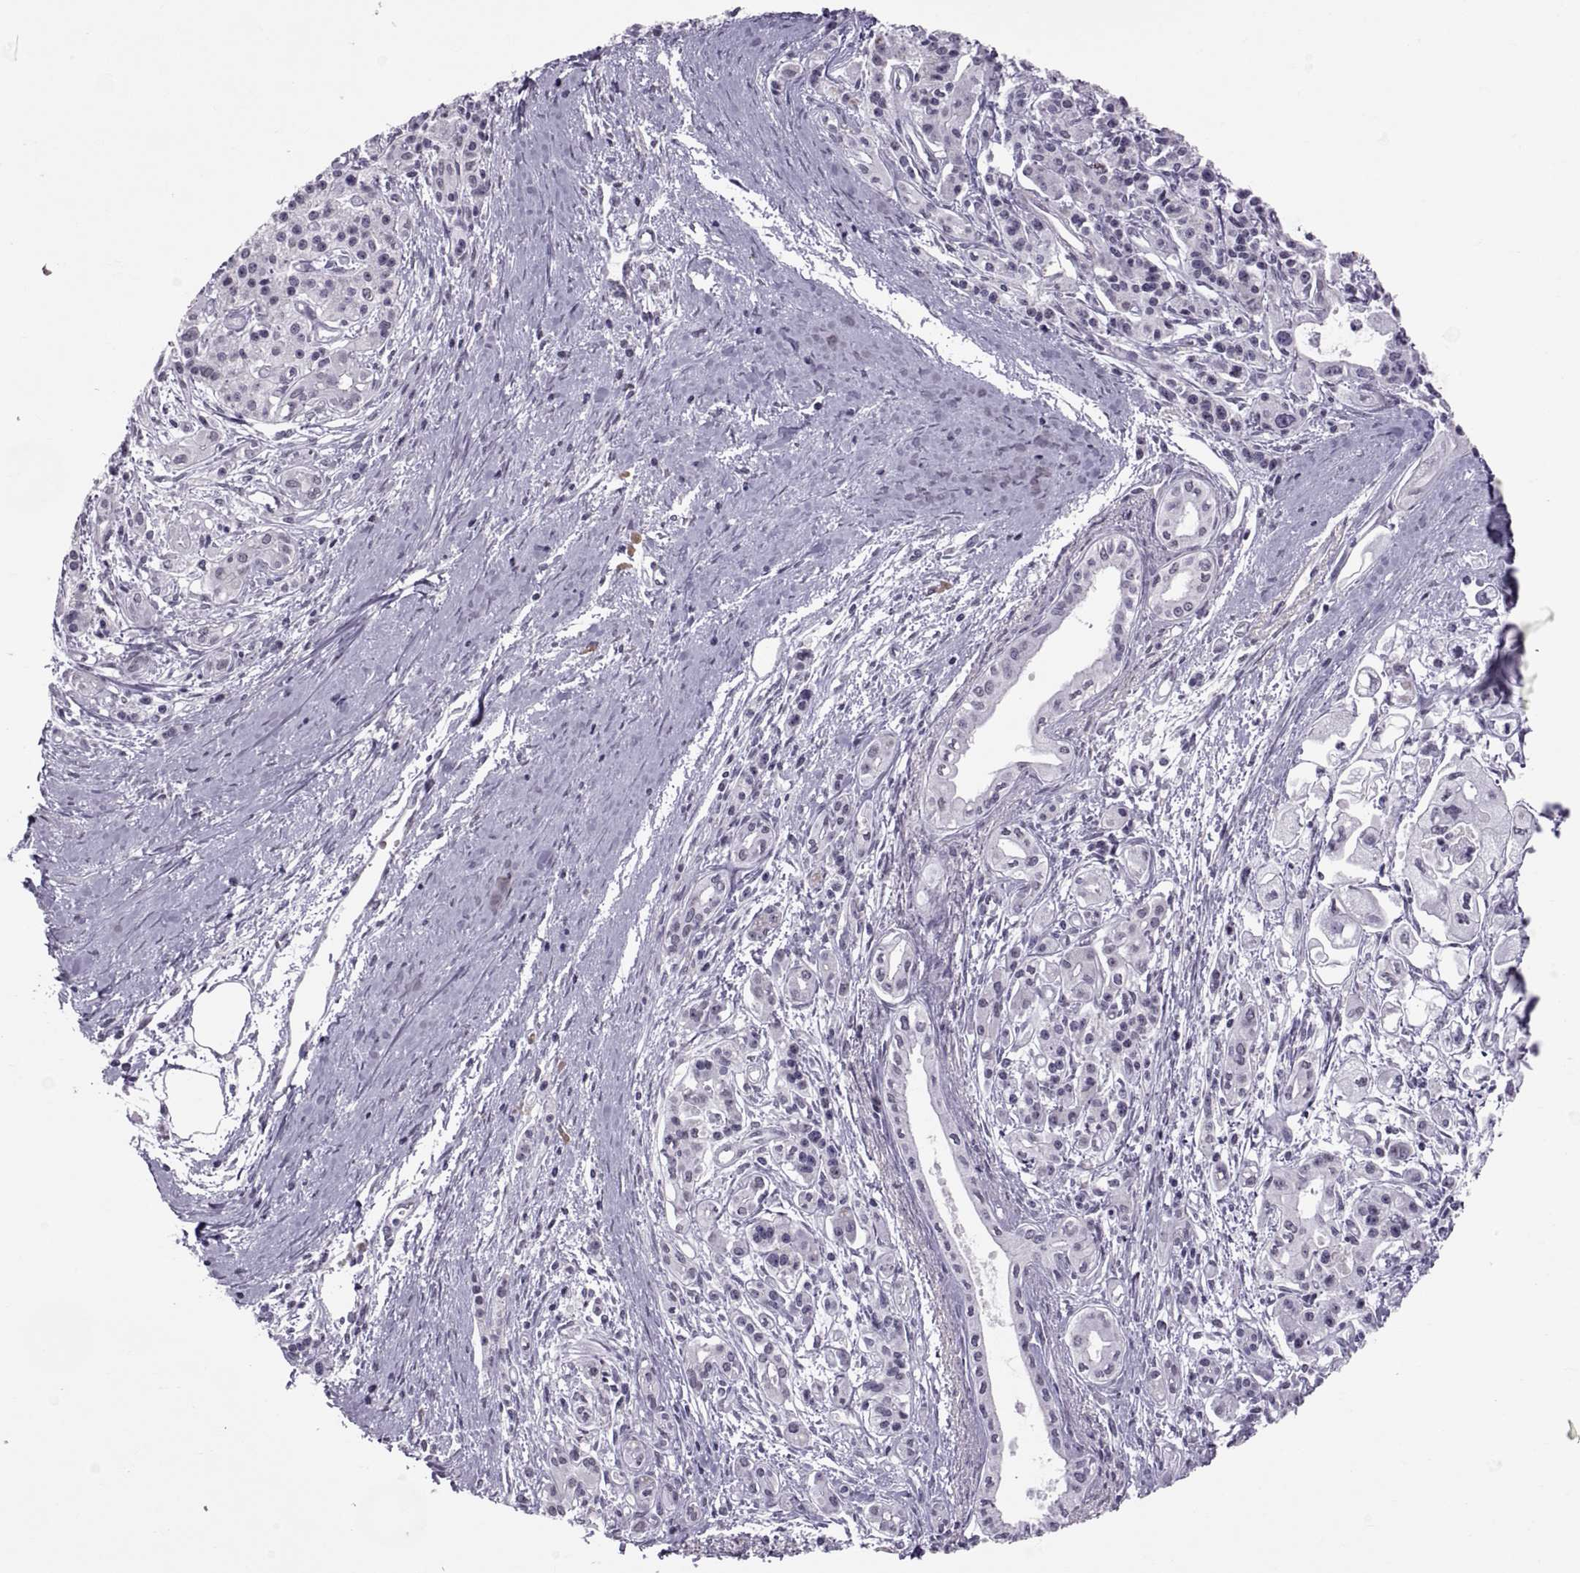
{"staining": {"intensity": "negative", "quantity": "none", "location": "none"}, "tissue": "pancreatic cancer", "cell_type": "Tumor cells", "image_type": "cancer", "snomed": [{"axis": "morphology", "description": "Adenocarcinoma, NOS"}, {"axis": "topography", "description": "Pancreas"}], "caption": "There is no significant staining in tumor cells of pancreatic cancer.", "gene": "KRT77", "patient": {"sex": "male", "age": 70}}